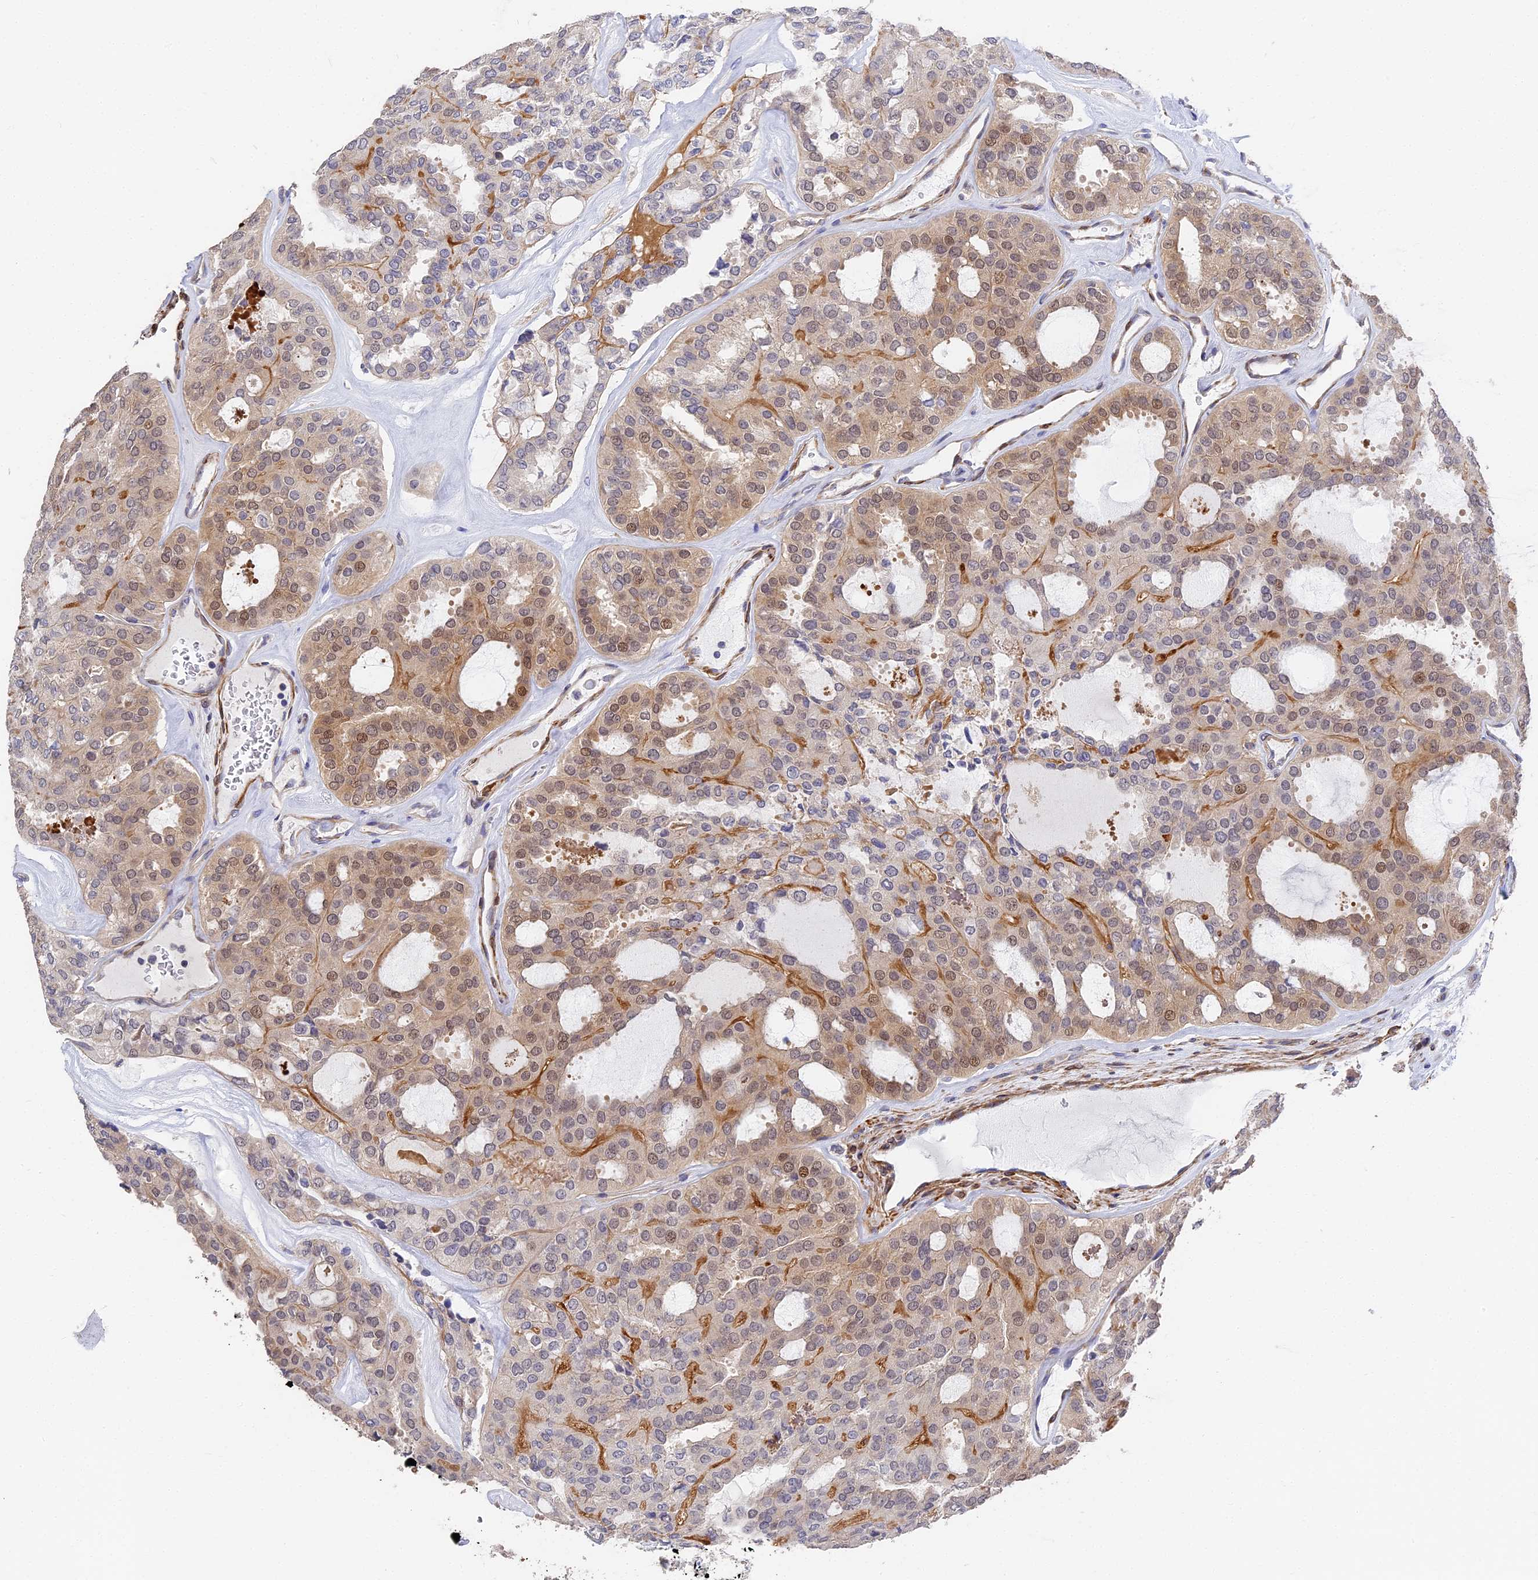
{"staining": {"intensity": "moderate", "quantity": "25%-75%", "location": "cytoplasmic/membranous,nuclear"}, "tissue": "thyroid cancer", "cell_type": "Tumor cells", "image_type": "cancer", "snomed": [{"axis": "morphology", "description": "Follicular adenoma carcinoma, NOS"}, {"axis": "topography", "description": "Thyroid gland"}], "caption": "Moderate cytoplasmic/membranous and nuclear positivity for a protein is present in approximately 25%-75% of tumor cells of thyroid follicular adenoma carcinoma using immunohistochemistry.", "gene": "CCDC113", "patient": {"sex": "male", "age": 75}}